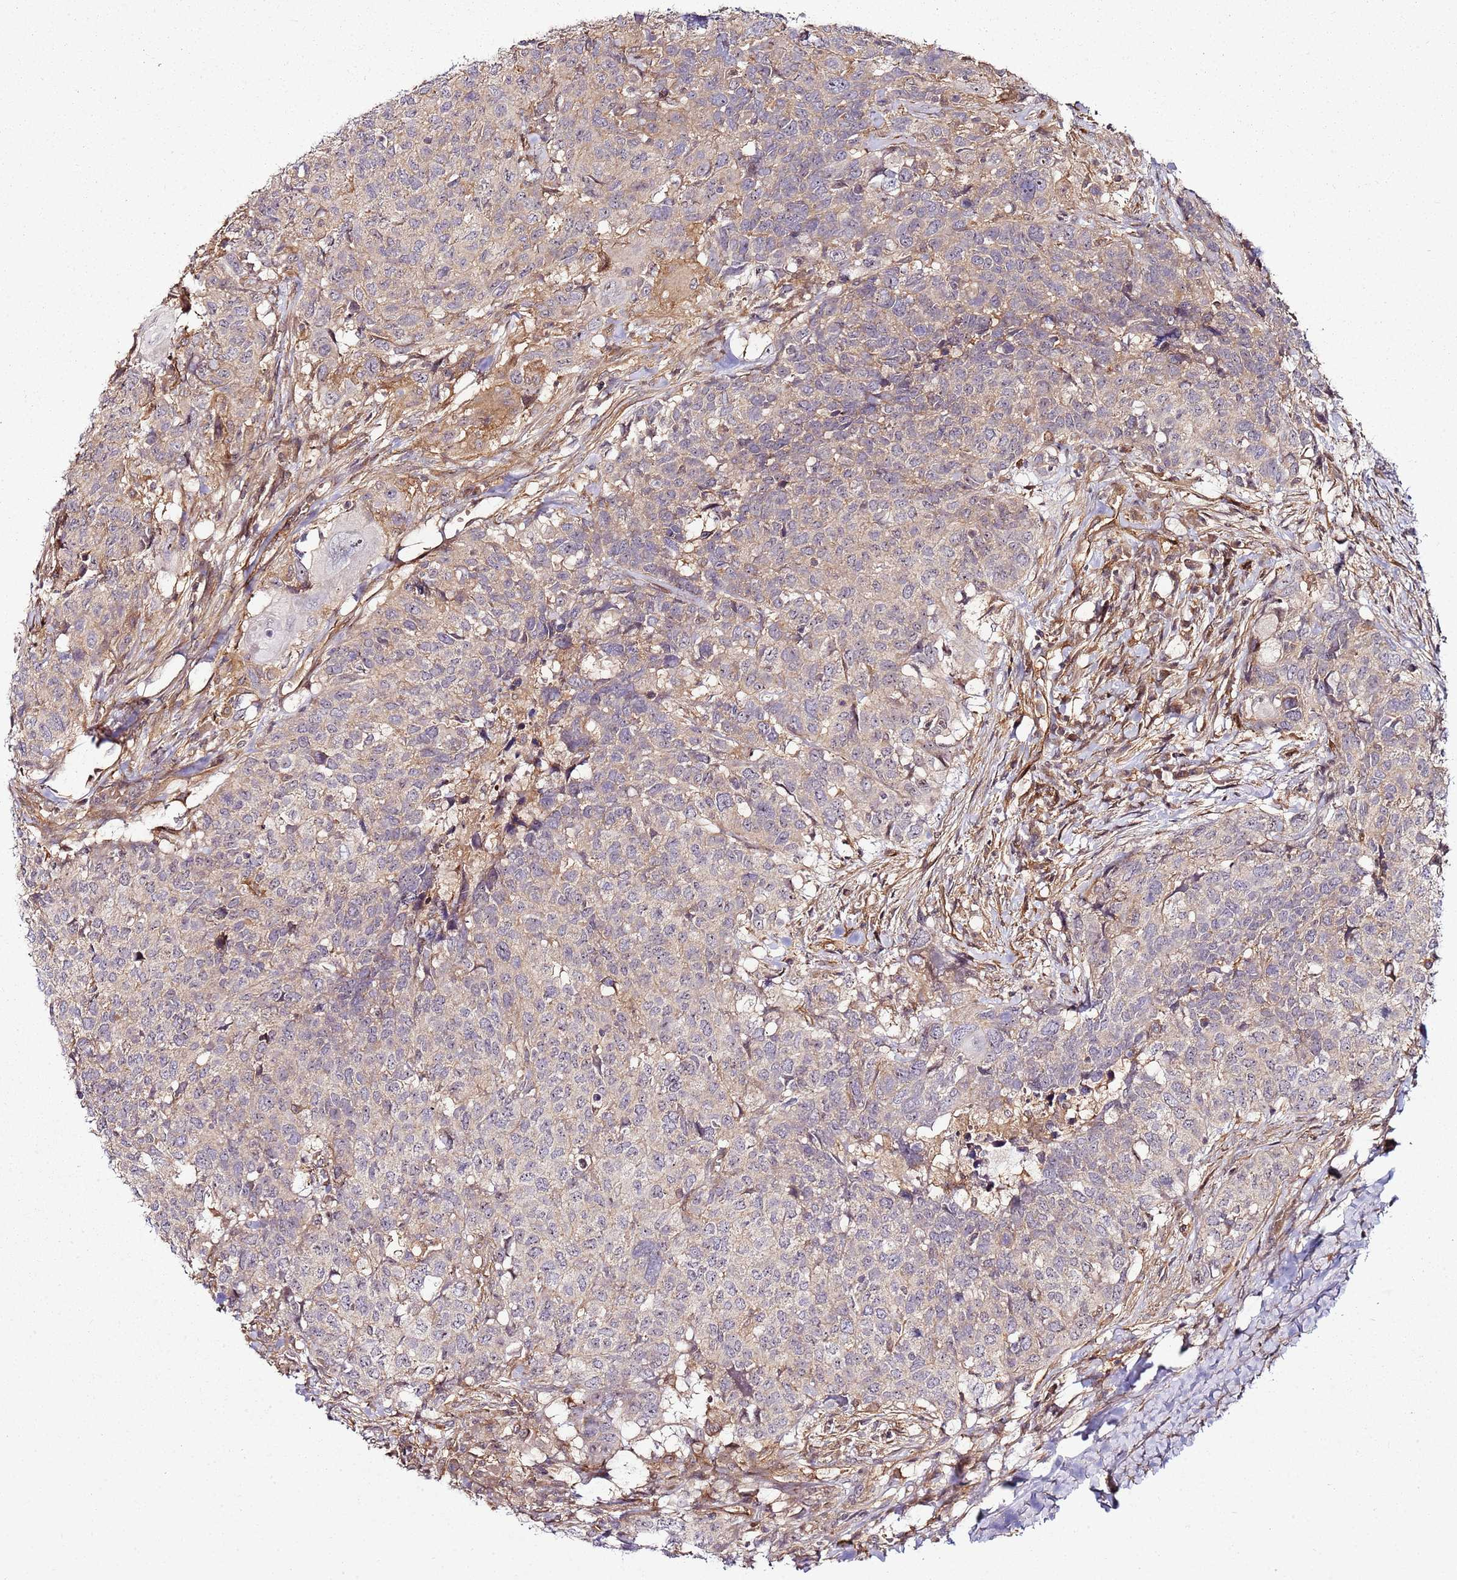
{"staining": {"intensity": "weak", "quantity": "<25%", "location": "cytoplasmic/membranous"}, "tissue": "head and neck cancer", "cell_type": "Tumor cells", "image_type": "cancer", "snomed": [{"axis": "morphology", "description": "Normal tissue, NOS"}, {"axis": "morphology", "description": "Squamous cell carcinoma, NOS"}, {"axis": "topography", "description": "Skeletal muscle"}, {"axis": "topography", "description": "Vascular tissue"}, {"axis": "topography", "description": "Peripheral nerve tissue"}, {"axis": "topography", "description": "Head-Neck"}], "caption": "The image exhibits no staining of tumor cells in head and neck cancer (squamous cell carcinoma).", "gene": "CCNYL1", "patient": {"sex": "male", "age": 66}}